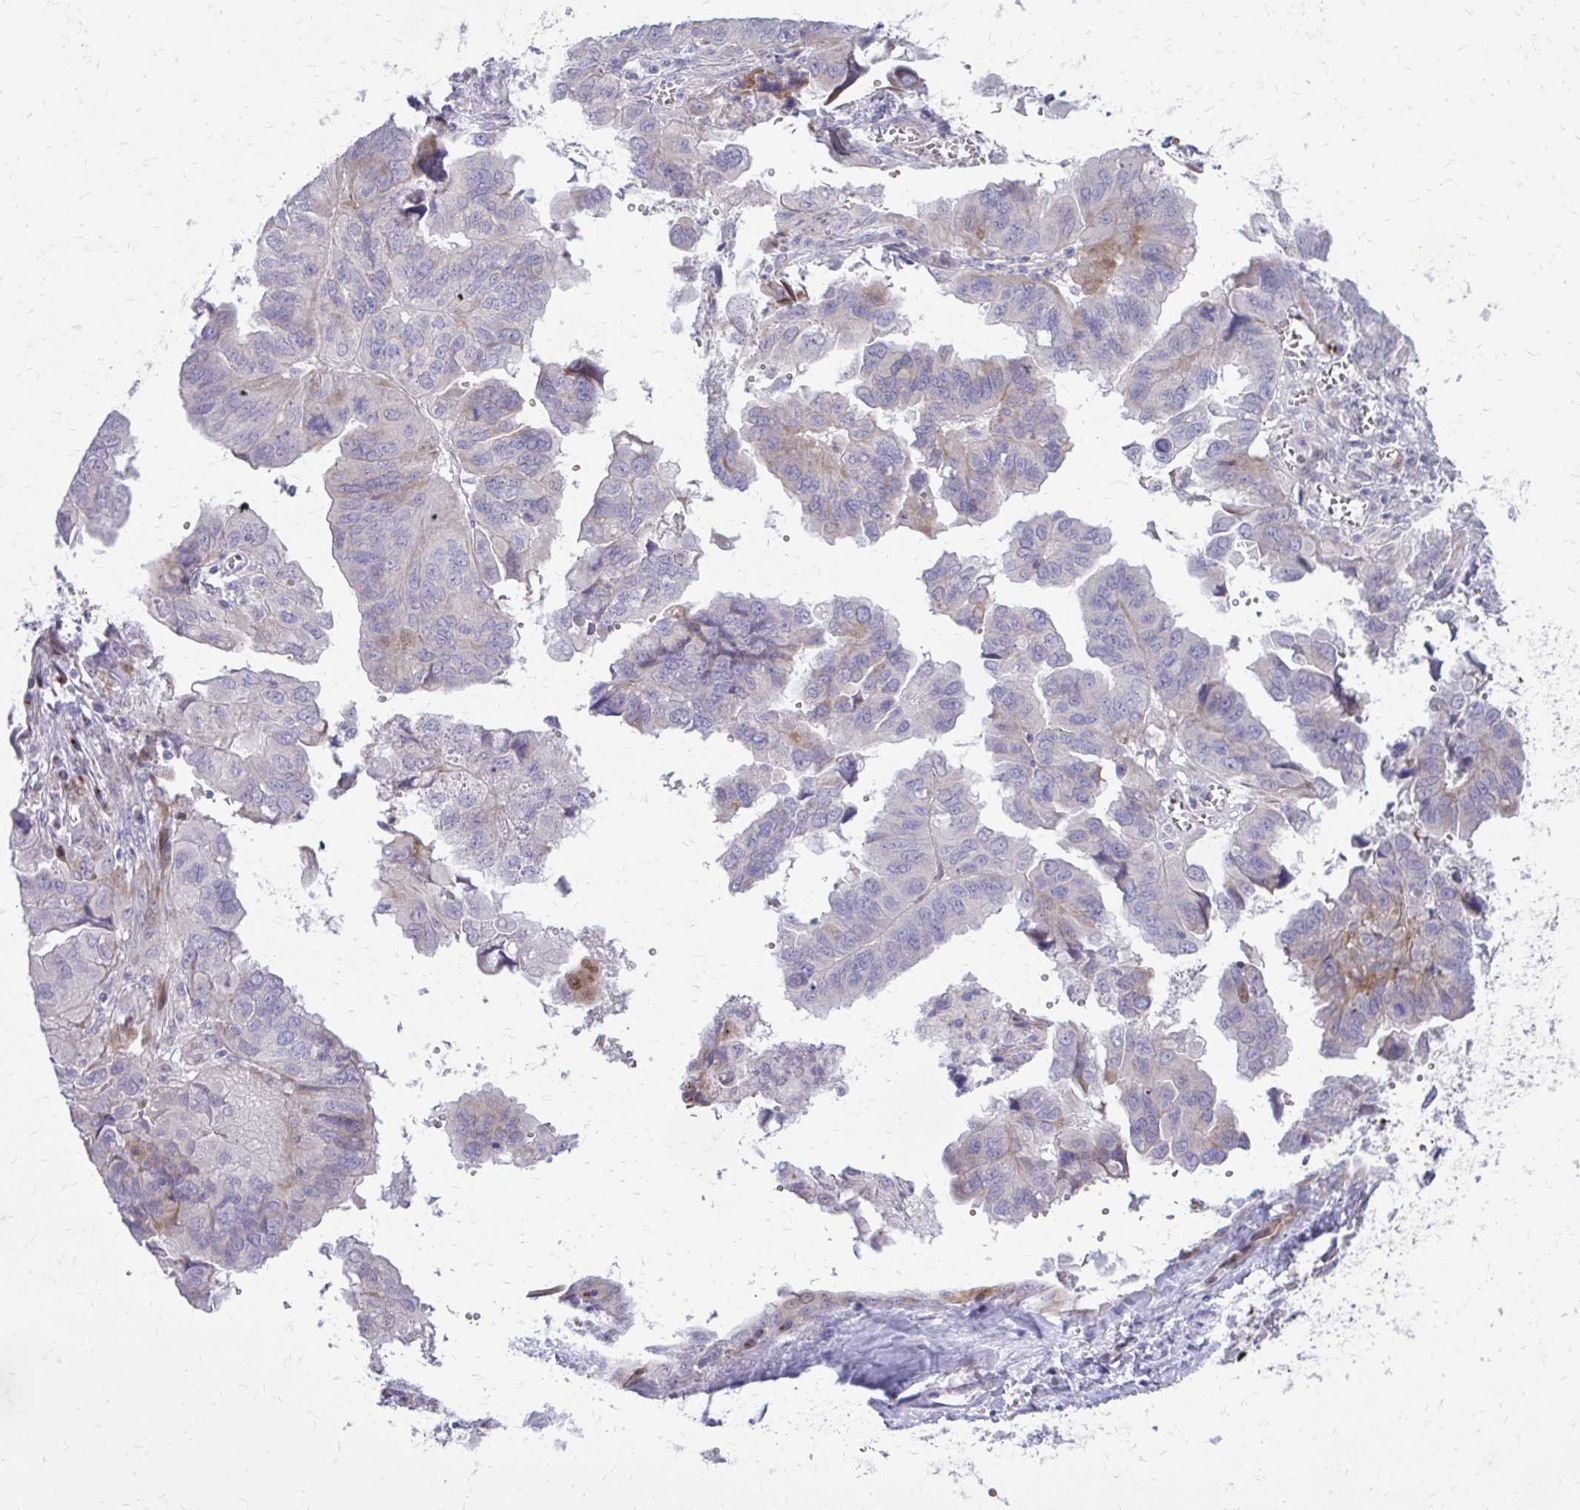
{"staining": {"intensity": "negative", "quantity": "none", "location": "none"}, "tissue": "ovarian cancer", "cell_type": "Tumor cells", "image_type": "cancer", "snomed": [{"axis": "morphology", "description": "Cystadenocarcinoma, serous, NOS"}, {"axis": "topography", "description": "Ovary"}], "caption": "High power microscopy micrograph of an immunohistochemistry photomicrograph of ovarian serous cystadenocarcinoma, revealing no significant expression in tumor cells.", "gene": "FUNDC2", "patient": {"sex": "female", "age": 79}}